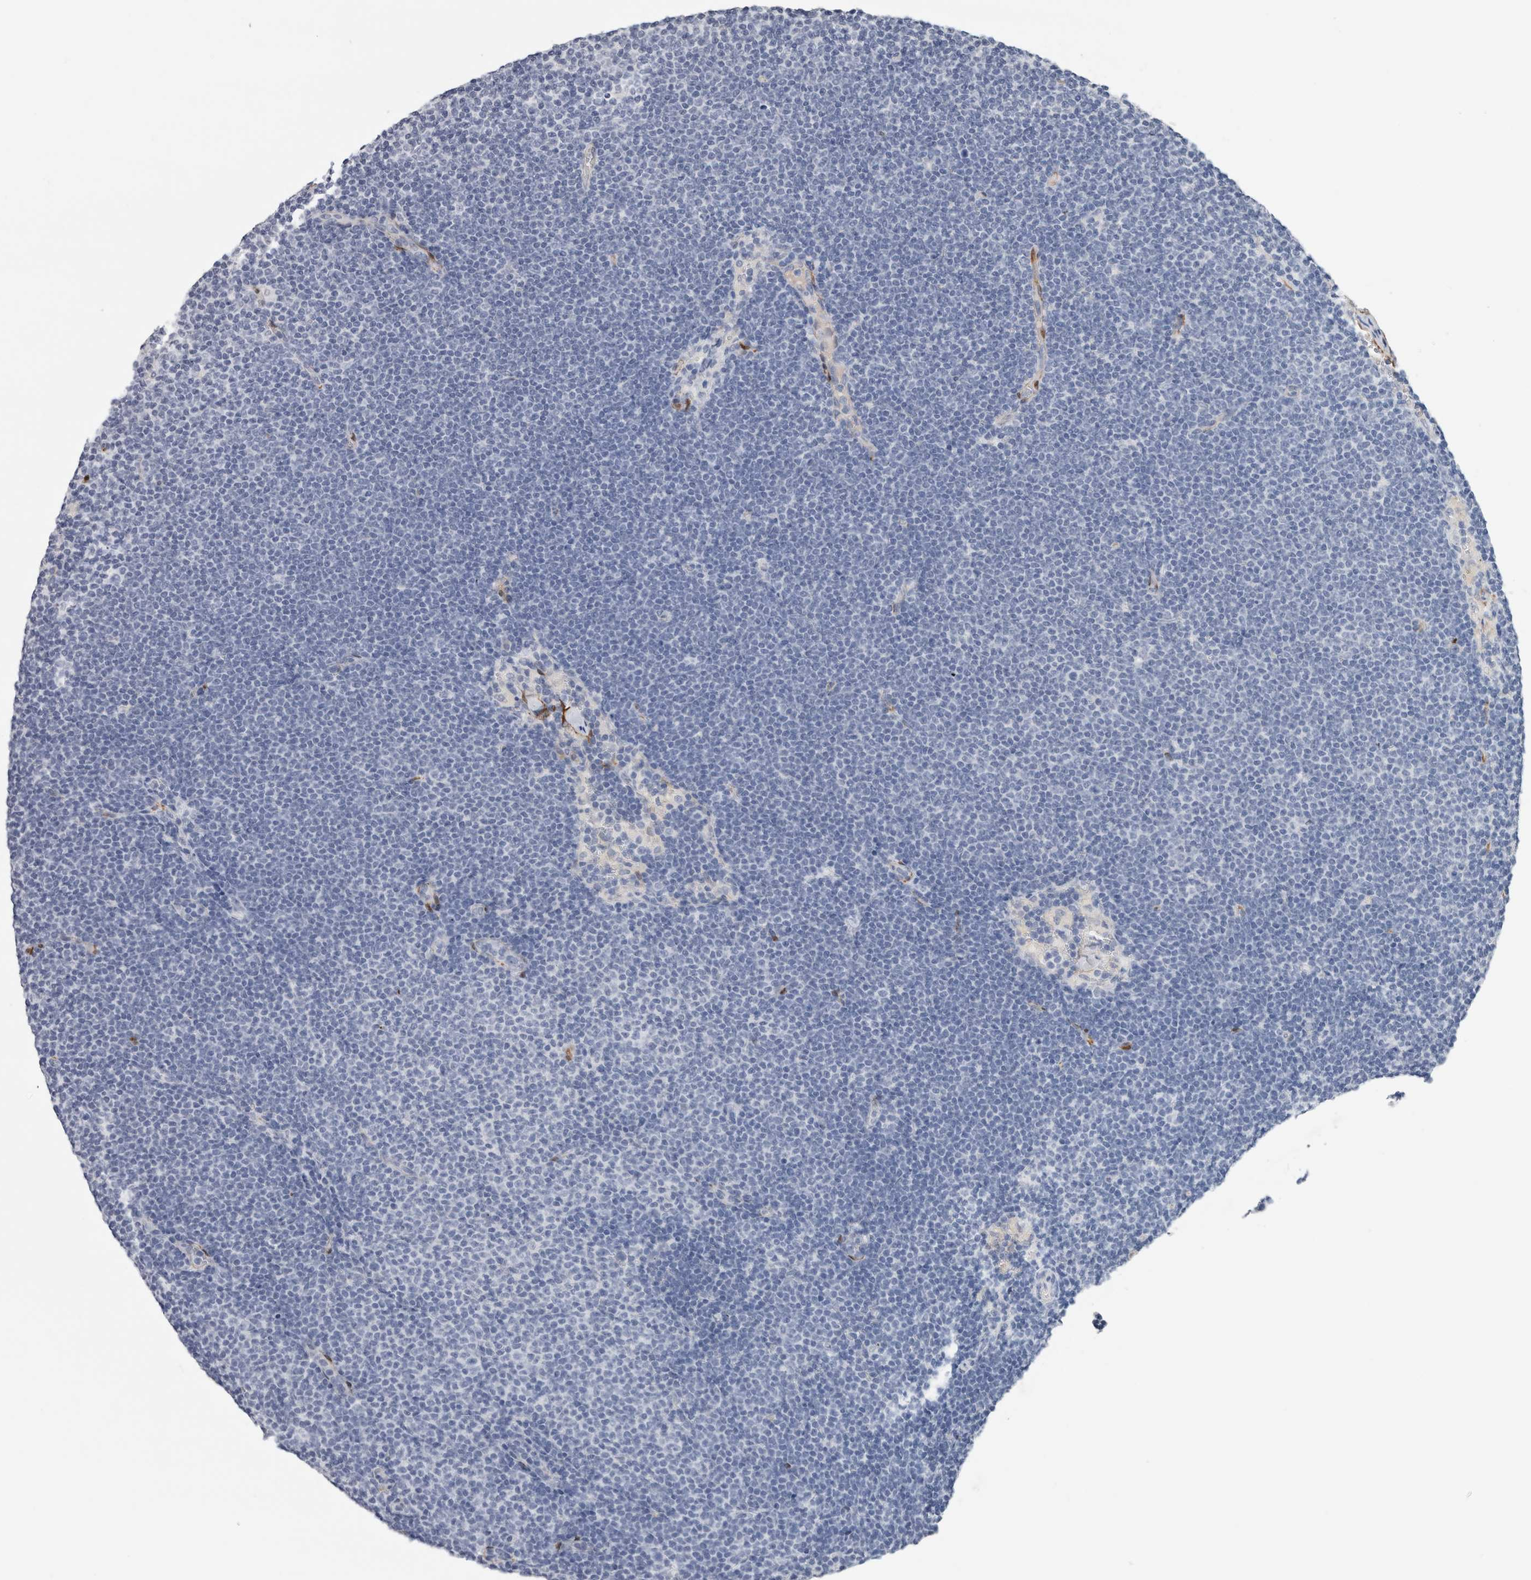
{"staining": {"intensity": "negative", "quantity": "none", "location": "none"}, "tissue": "lymphoma", "cell_type": "Tumor cells", "image_type": "cancer", "snomed": [{"axis": "morphology", "description": "Malignant lymphoma, non-Hodgkin's type, Low grade"}, {"axis": "topography", "description": "Lymph node"}], "caption": "The photomicrograph displays no significant staining in tumor cells of malignant lymphoma, non-Hodgkin's type (low-grade).", "gene": "FABP4", "patient": {"sex": "female", "age": 53}}